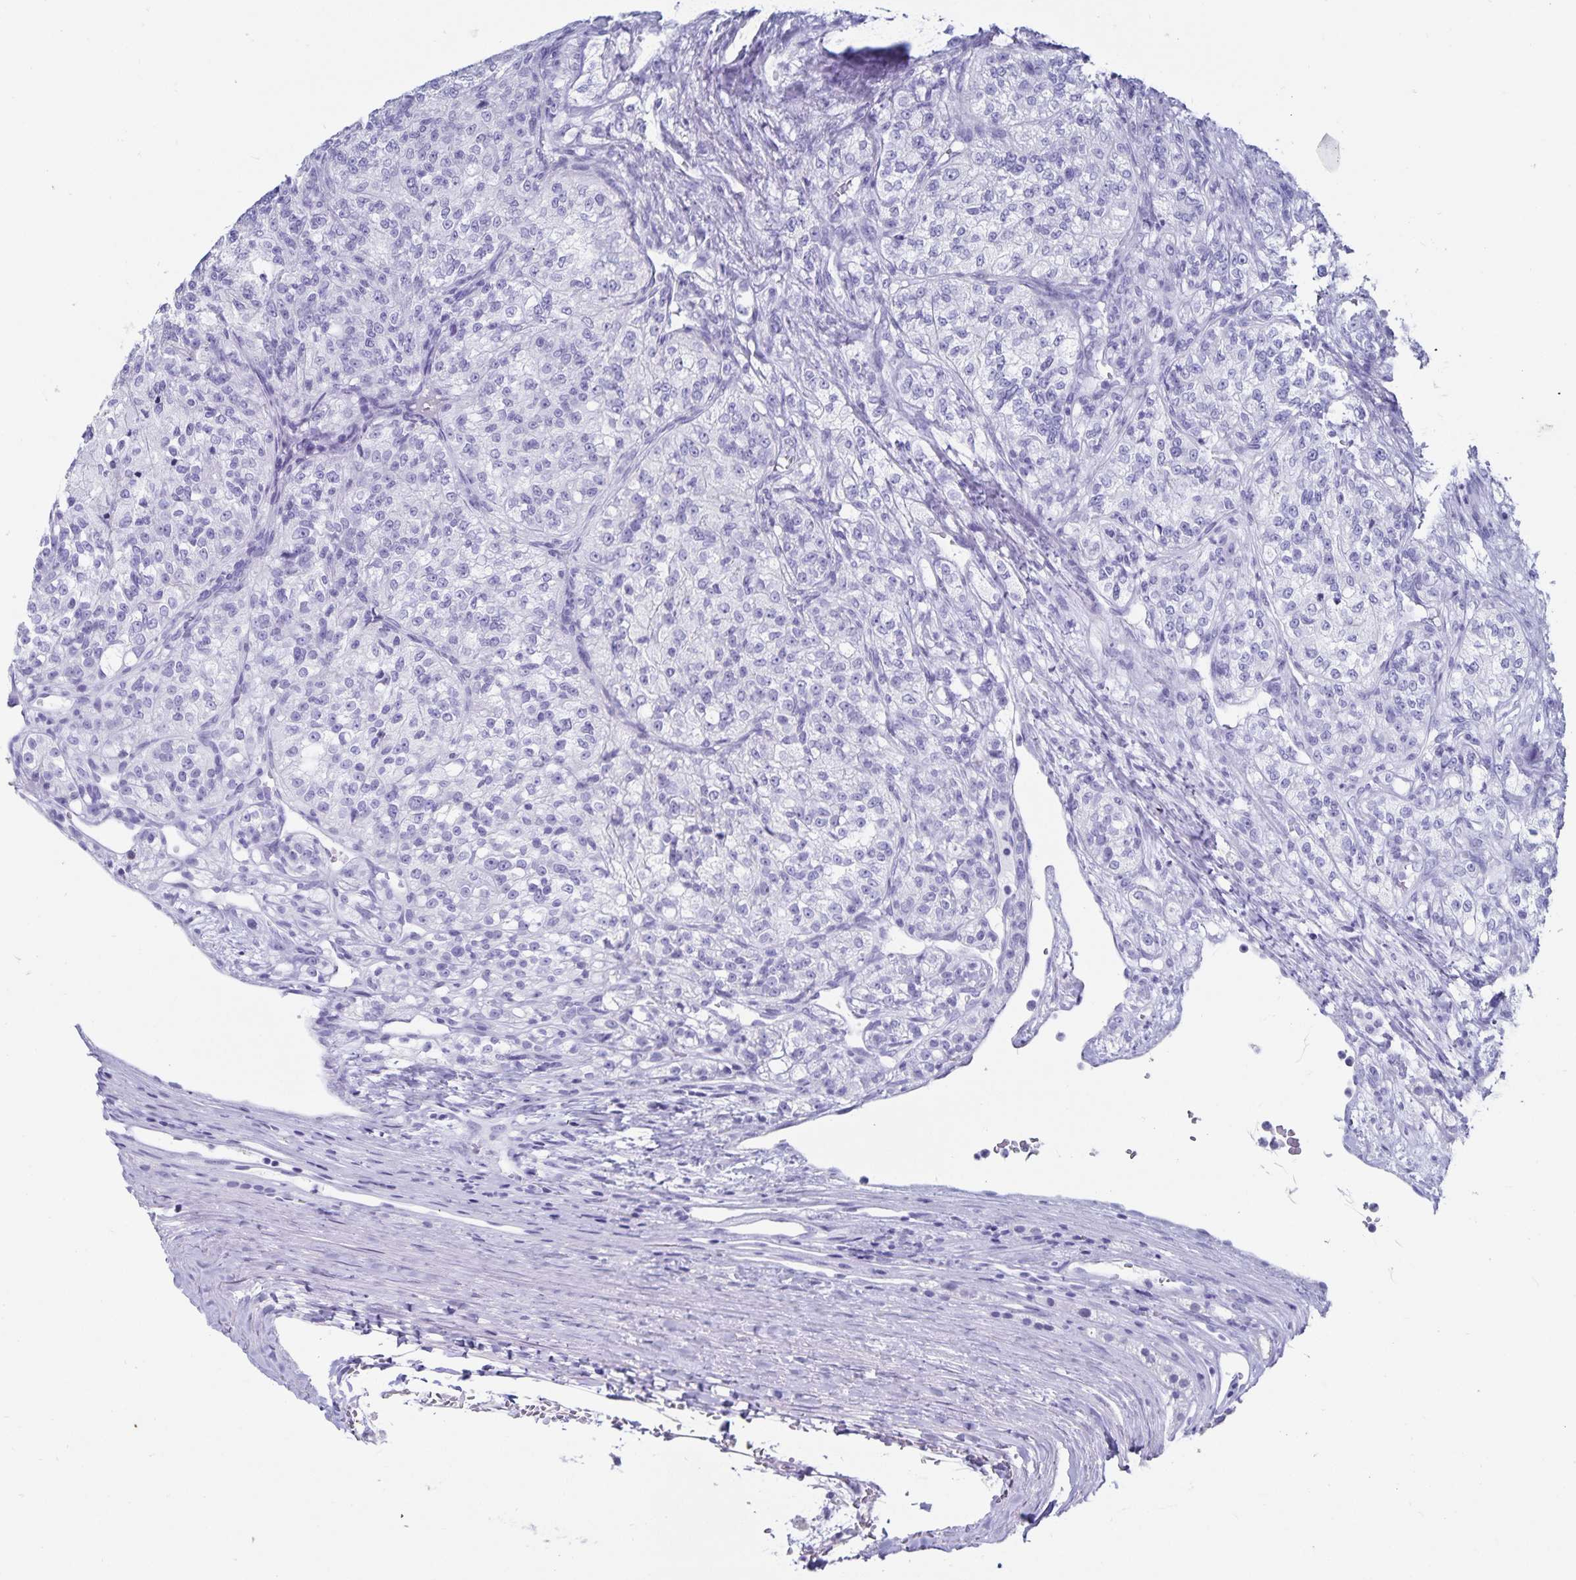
{"staining": {"intensity": "negative", "quantity": "none", "location": "none"}, "tissue": "renal cancer", "cell_type": "Tumor cells", "image_type": "cancer", "snomed": [{"axis": "morphology", "description": "Adenocarcinoma, NOS"}, {"axis": "topography", "description": "Kidney"}], "caption": "This is a histopathology image of immunohistochemistry (IHC) staining of renal cancer (adenocarcinoma), which shows no expression in tumor cells. Nuclei are stained in blue.", "gene": "C19orf73", "patient": {"sex": "female", "age": 63}}